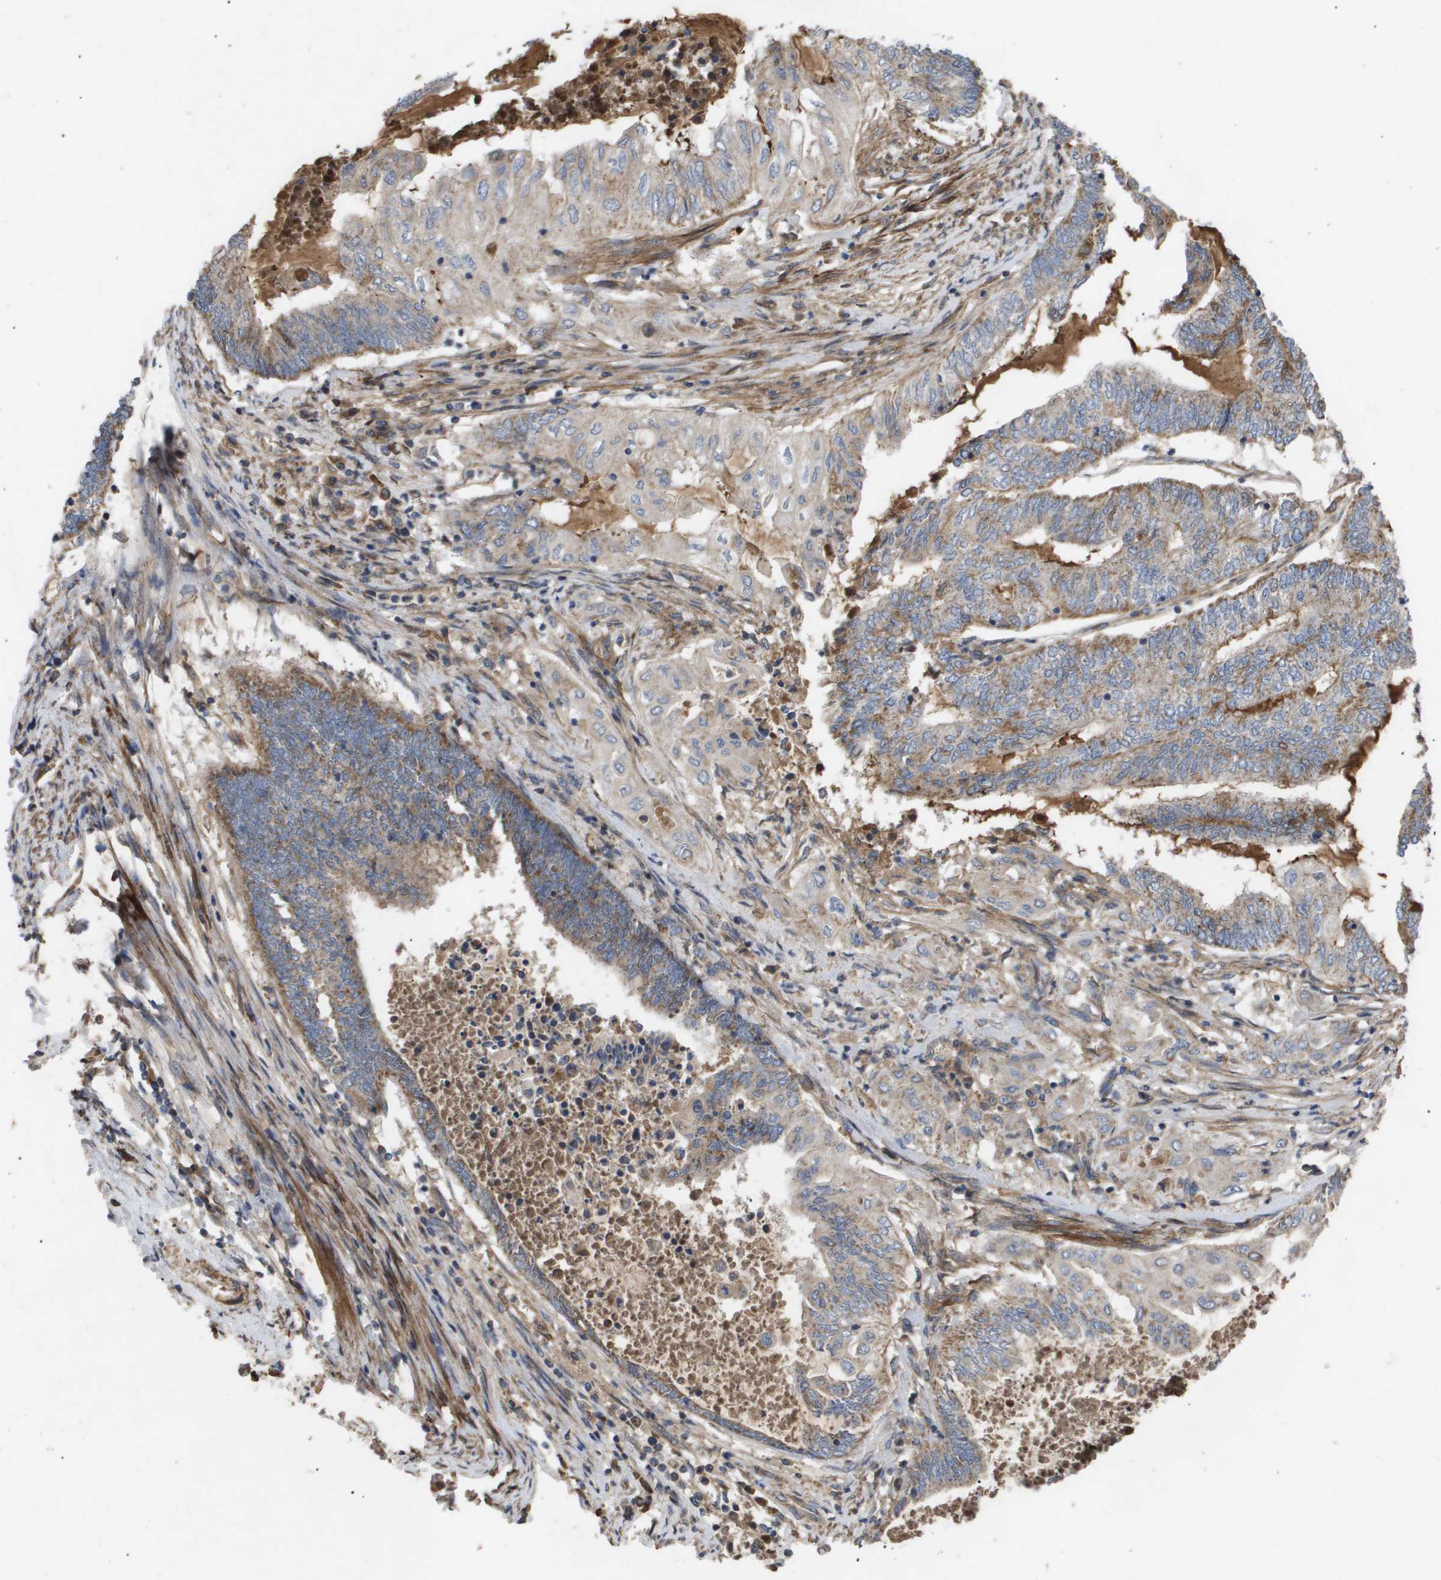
{"staining": {"intensity": "moderate", "quantity": ">75%", "location": "cytoplasmic/membranous"}, "tissue": "endometrial cancer", "cell_type": "Tumor cells", "image_type": "cancer", "snomed": [{"axis": "morphology", "description": "Adenocarcinoma, NOS"}, {"axis": "topography", "description": "Uterus"}, {"axis": "topography", "description": "Endometrium"}], "caption": "Immunohistochemical staining of human endometrial cancer (adenocarcinoma) shows moderate cytoplasmic/membranous protein positivity in about >75% of tumor cells. (DAB (3,3'-diaminobenzidine) IHC with brightfield microscopy, high magnification).", "gene": "TNS1", "patient": {"sex": "female", "age": 70}}